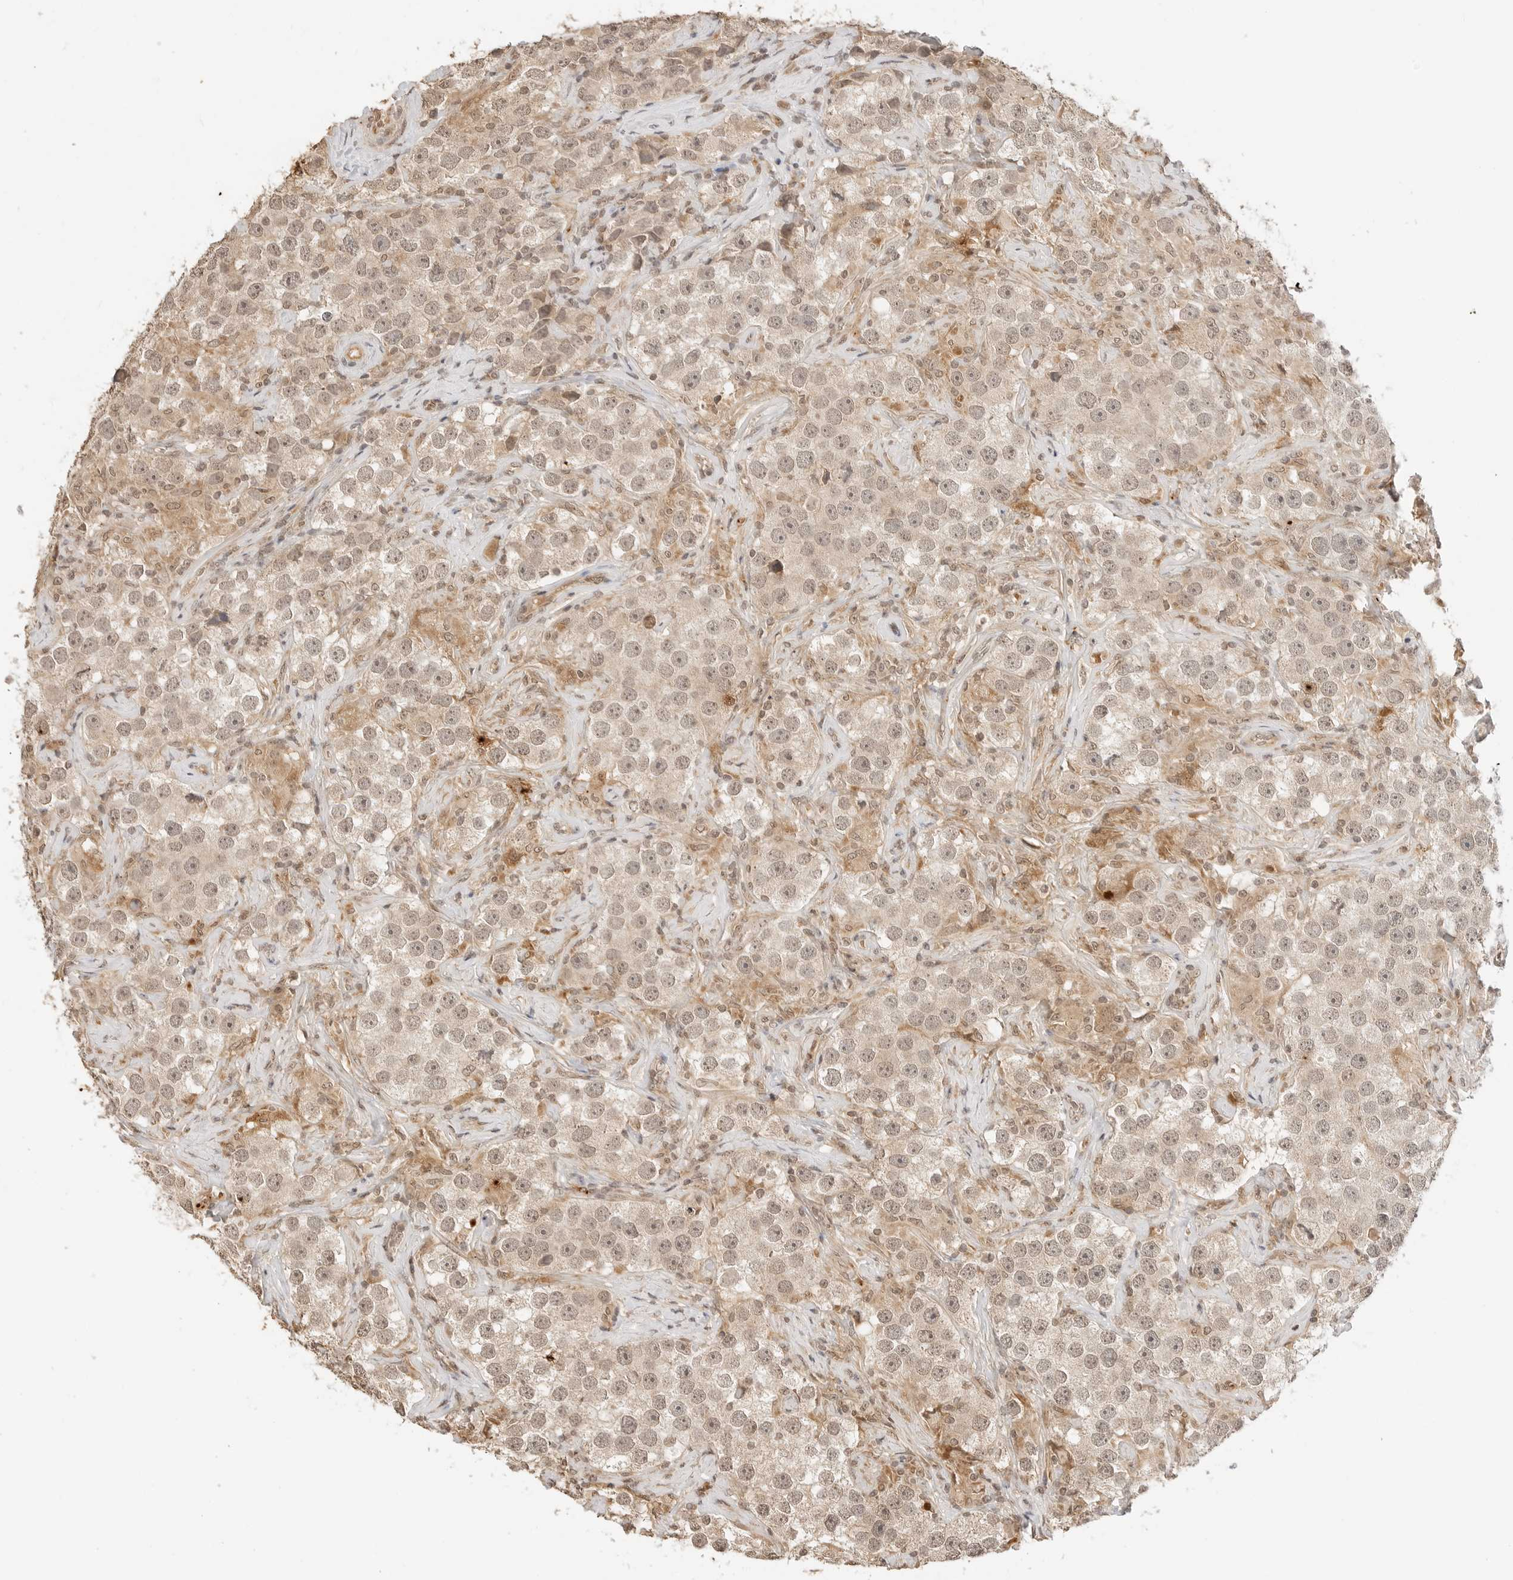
{"staining": {"intensity": "weak", "quantity": ">75%", "location": "cytoplasmic/membranous,nuclear"}, "tissue": "testis cancer", "cell_type": "Tumor cells", "image_type": "cancer", "snomed": [{"axis": "morphology", "description": "Seminoma, NOS"}, {"axis": "topography", "description": "Testis"}], "caption": "Testis cancer stained with immunohistochemistry displays weak cytoplasmic/membranous and nuclear expression in about >75% of tumor cells. (IHC, brightfield microscopy, high magnification).", "gene": "GPR34", "patient": {"sex": "male", "age": 49}}